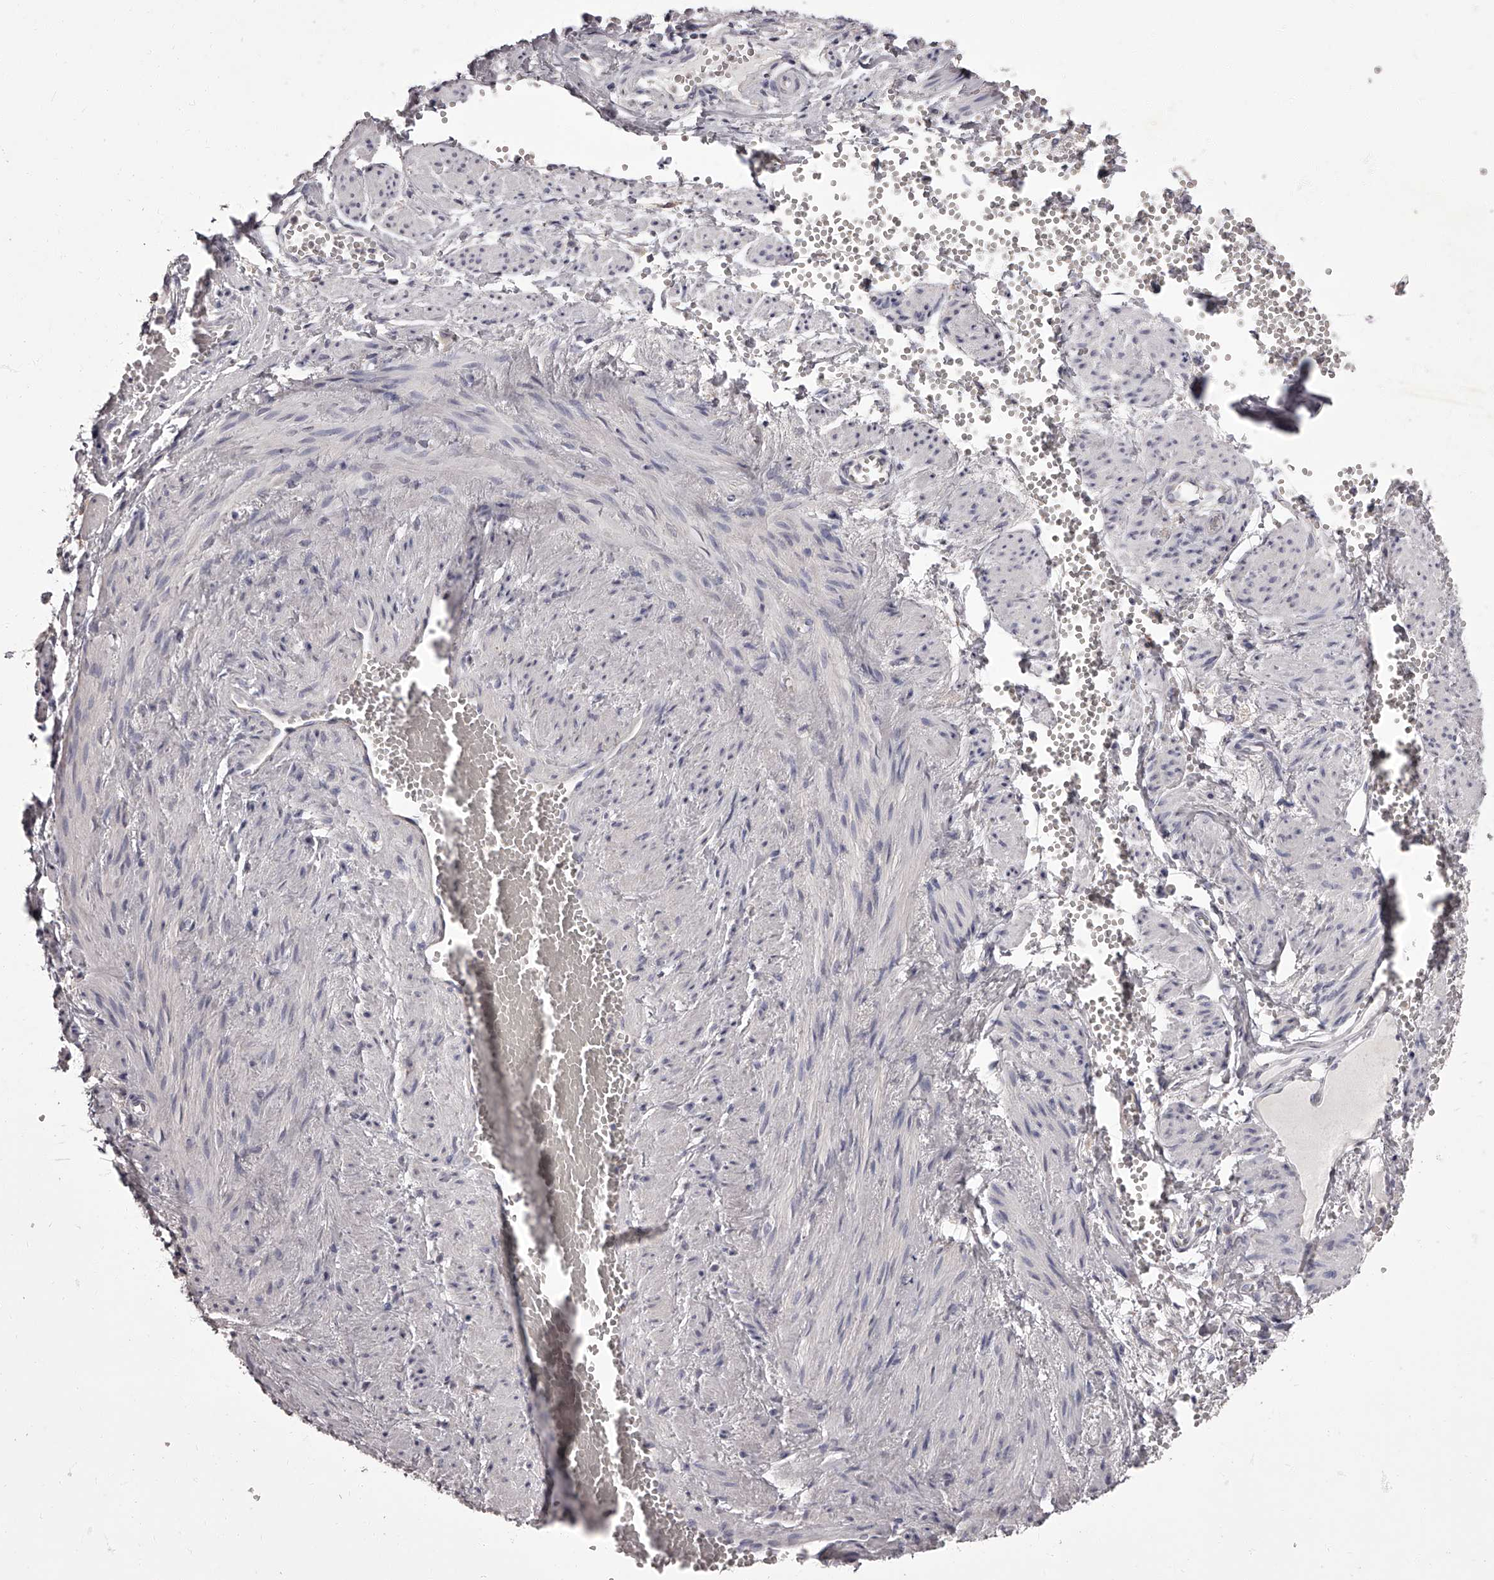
{"staining": {"intensity": "negative", "quantity": "none", "location": "none"}, "tissue": "adipose tissue", "cell_type": "Adipocytes", "image_type": "normal", "snomed": [{"axis": "morphology", "description": "Normal tissue, NOS"}, {"axis": "topography", "description": "Smooth muscle"}, {"axis": "topography", "description": "Peripheral nerve tissue"}], "caption": "DAB immunohistochemical staining of normal human adipose tissue demonstrates no significant staining in adipocytes.", "gene": "APEH", "patient": {"sex": "female", "age": 39}}